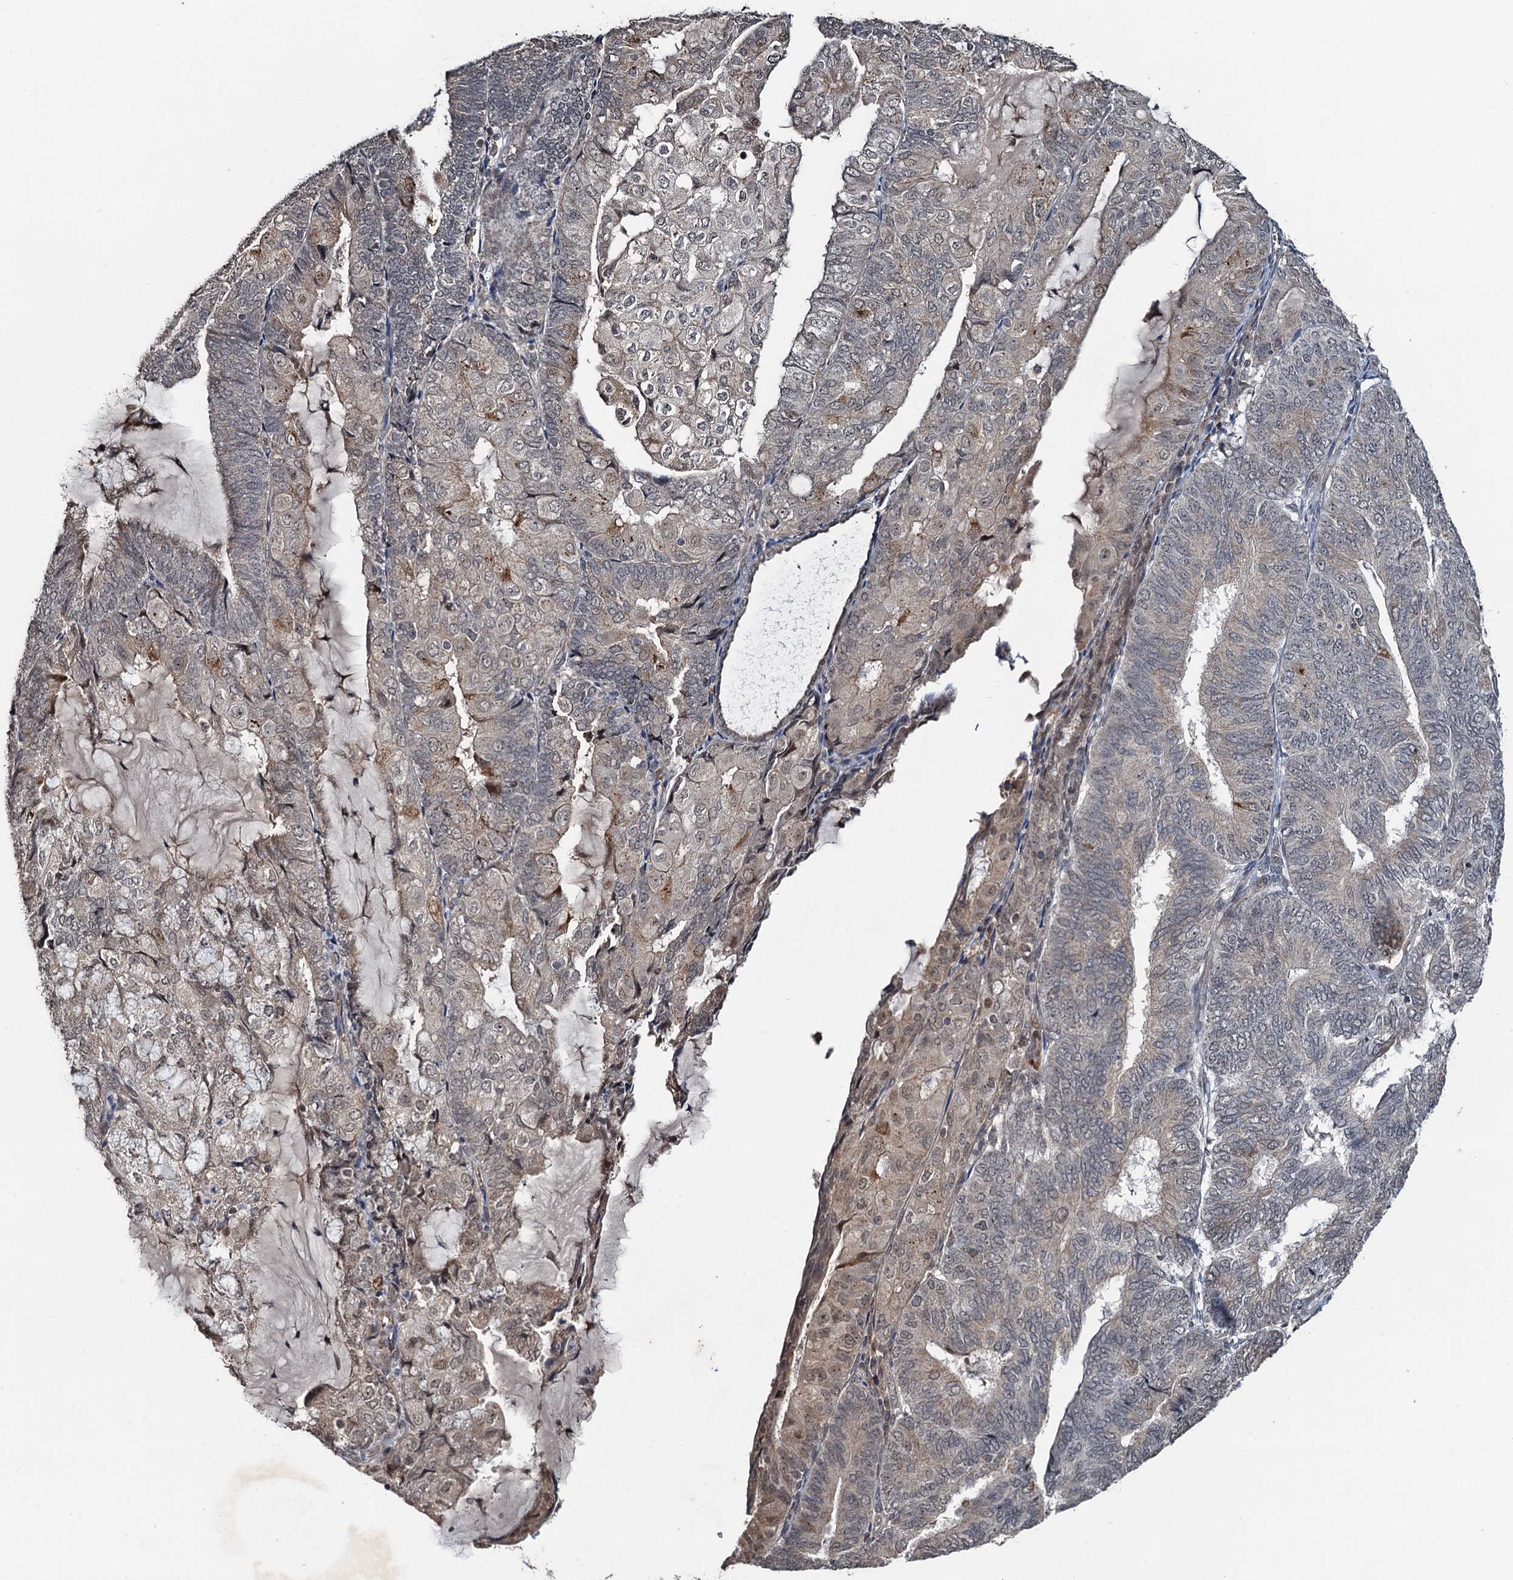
{"staining": {"intensity": "weak", "quantity": "<25%", "location": "cytoplasmic/membranous"}, "tissue": "endometrial cancer", "cell_type": "Tumor cells", "image_type": "cancer", "snomed": [{"axis": "morphology", "description": "Adenocarcinoma, NOS"}, {"axis": "topography", "description": "Endometrium"}], "caption": "High power microscopy photomicrograph of an immunohistochemistry photomicrograph of endometrial adenocarcinoma, revealing no significant positivity in tumor cells. Nuclei are stained in blue.", "gene": "REP15", "patient": {"sex": "female", "age": 81}}